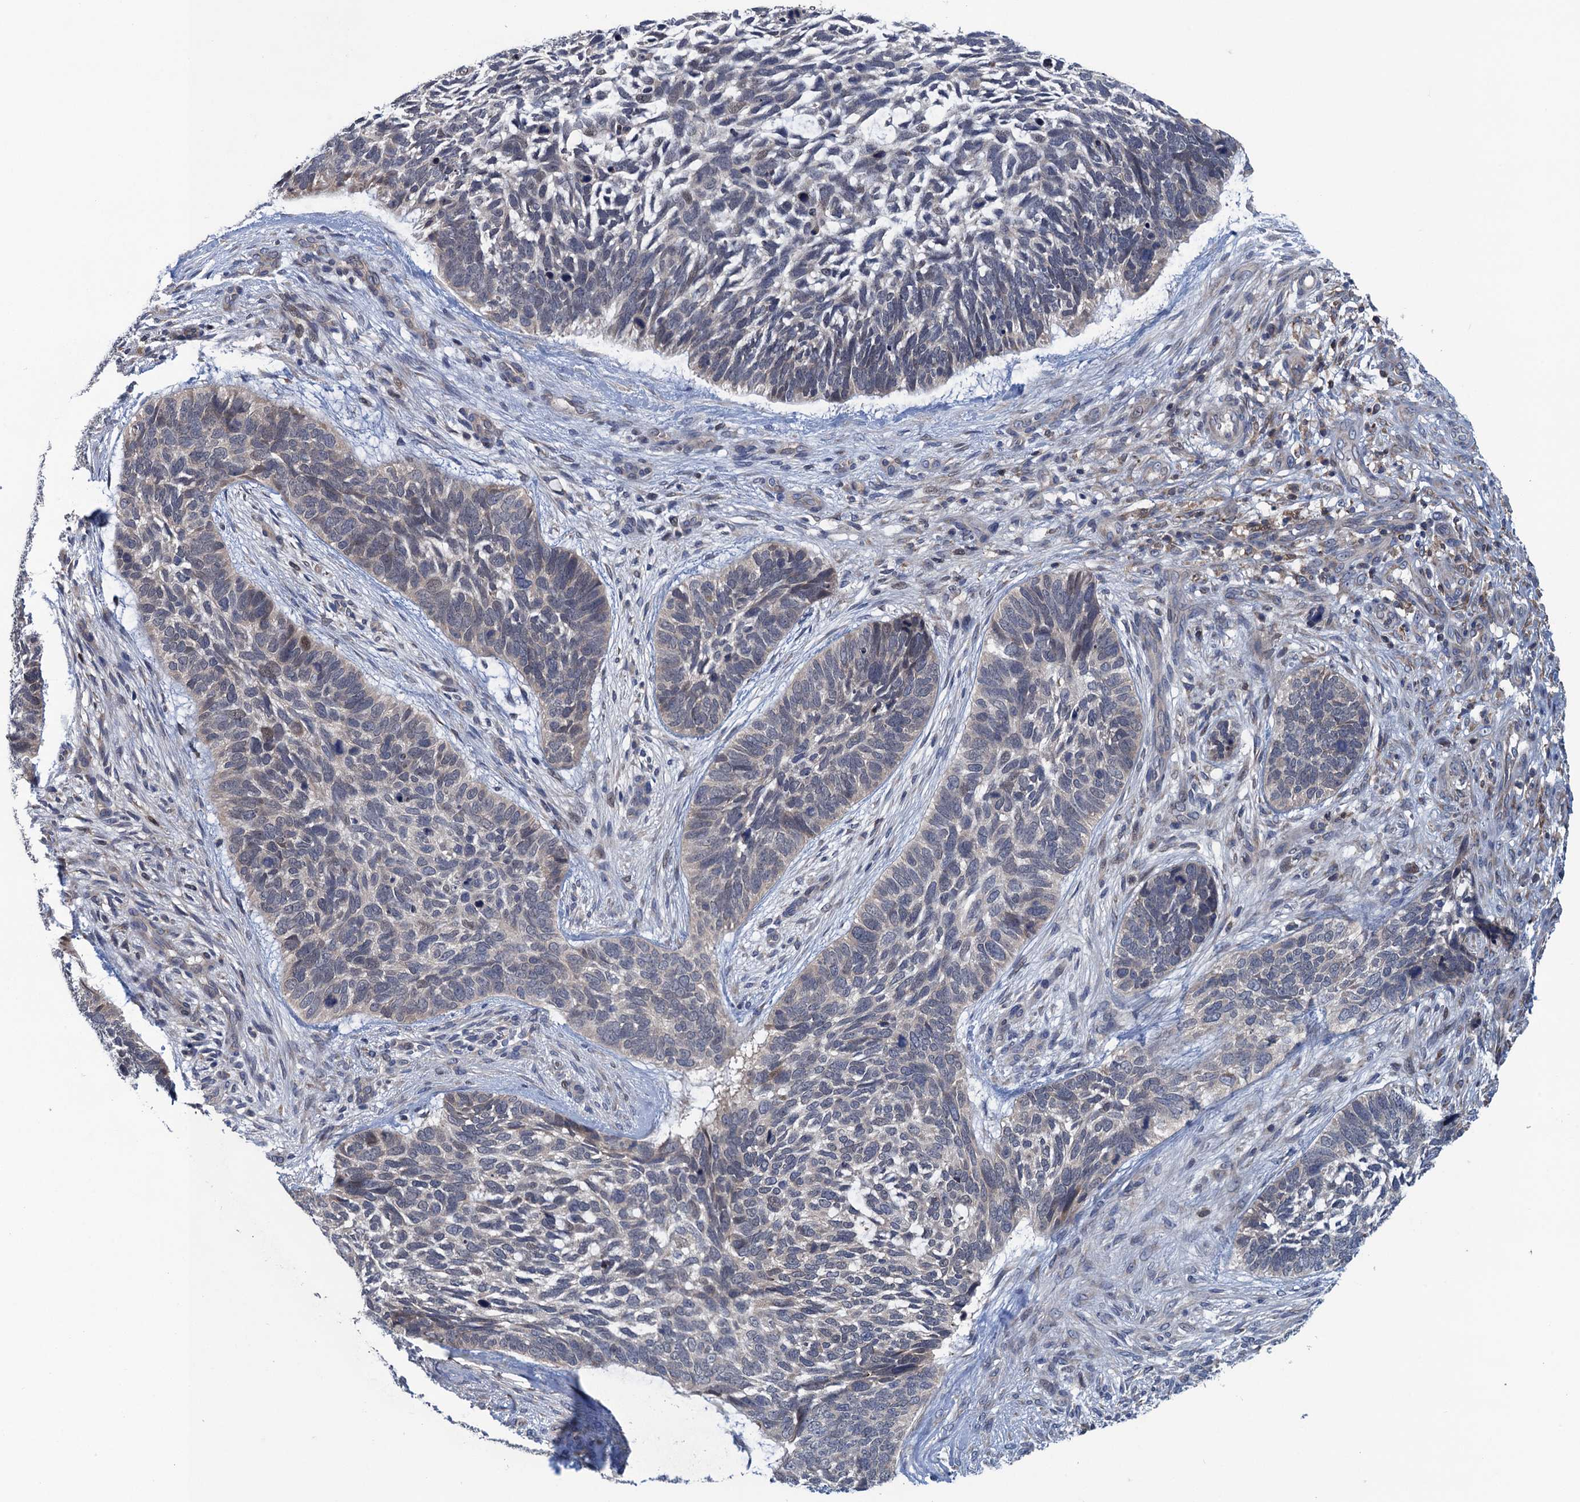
{"staining": {"intensity": "negative", "quantity": "none", "location": "none"}, "tissue": "skin cancer", "cell_type": "Tumor cells", "image_type": "cancer", "snomed": [{"axis": "morphology", "description": "Basal cell carcinoma"}, {"axis": "topography", "description": "Skin"}], "caption": "This is an immunohistochemistry micrograph of basal cell carcinoma (skin). There is no positivity in tumor cells.", "gene": "CNTN5", "patient": {"sex": "male", "age": 88}}